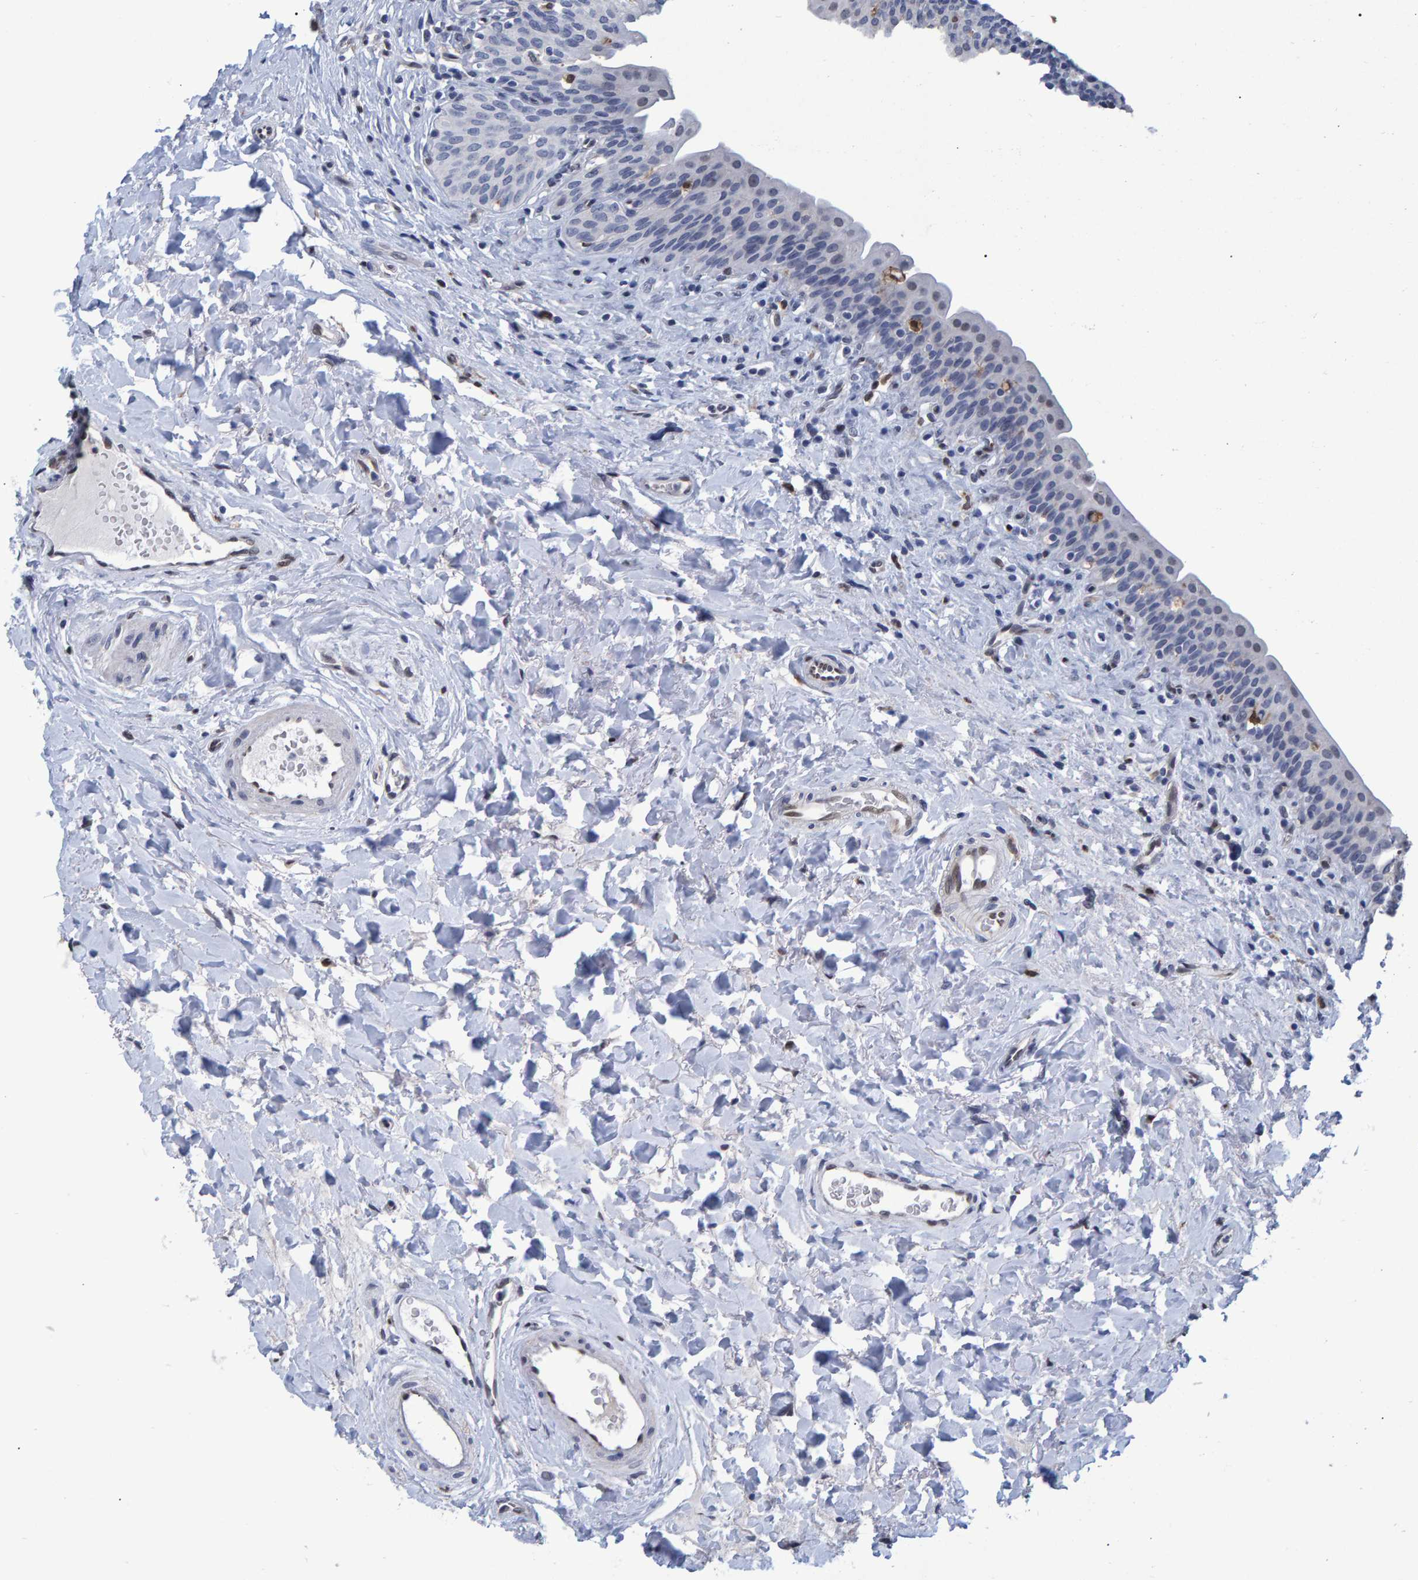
{"staining": {"intensity": "negative", "quantity": "none", "location": "none"}, "tissue": "urinary bladder", "cell_type": "Urothelial cells", "image_type": "normal", "snomed": [{"axis": "morphology", "description": "Normal tissue, NOS"}, {"axis": "topography", "description": "Urinary bladder"}], "caption": "Immunohistochemistry (IHC) photomicrograph of normal urinary bladder: human urinary bladder stained with DAB reveals no significant protein expression in urothelial cells.", "gene": "QKI", "patient": {"sex": "male", "age": 83}}